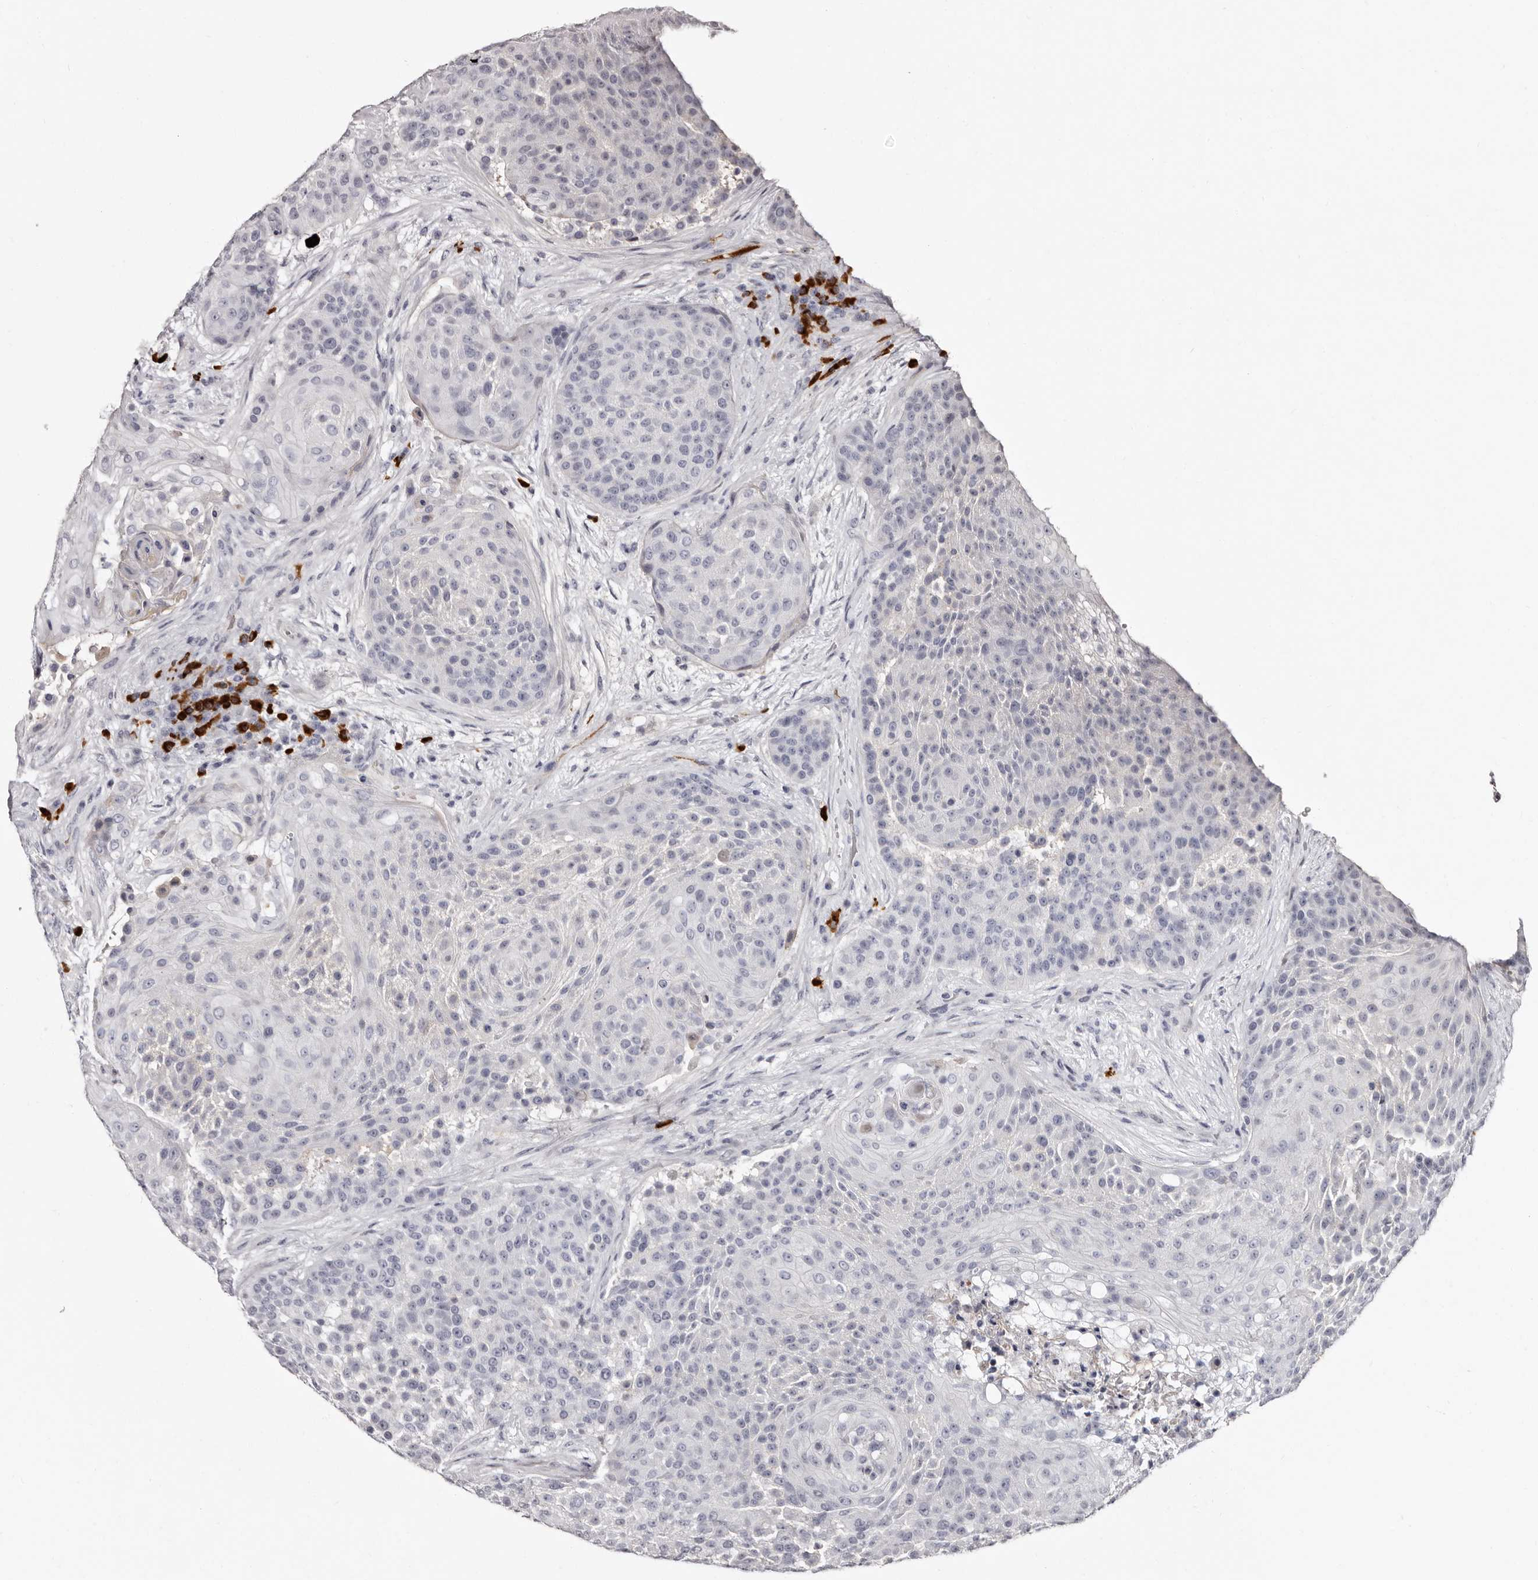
{"staining": {"intensity": "negative", "quantity": "none", "location": "none"}, "tissue": "urothelial cancer", "cell_type": "Tumor cells", "image_type": "cancer", "snomed": [{"axis": "morphology", "description": "Urothelial carcinoma, High grade"}, {"axis": "topography", "description": "Urinary bladder"}], "caption": "Micrograph shows no significant protein positivity in tumor cells of urothelial carcinoma (high-grade).", "gene": "TBC1D22B", "patient": {"sex": "female", "age": 63}}